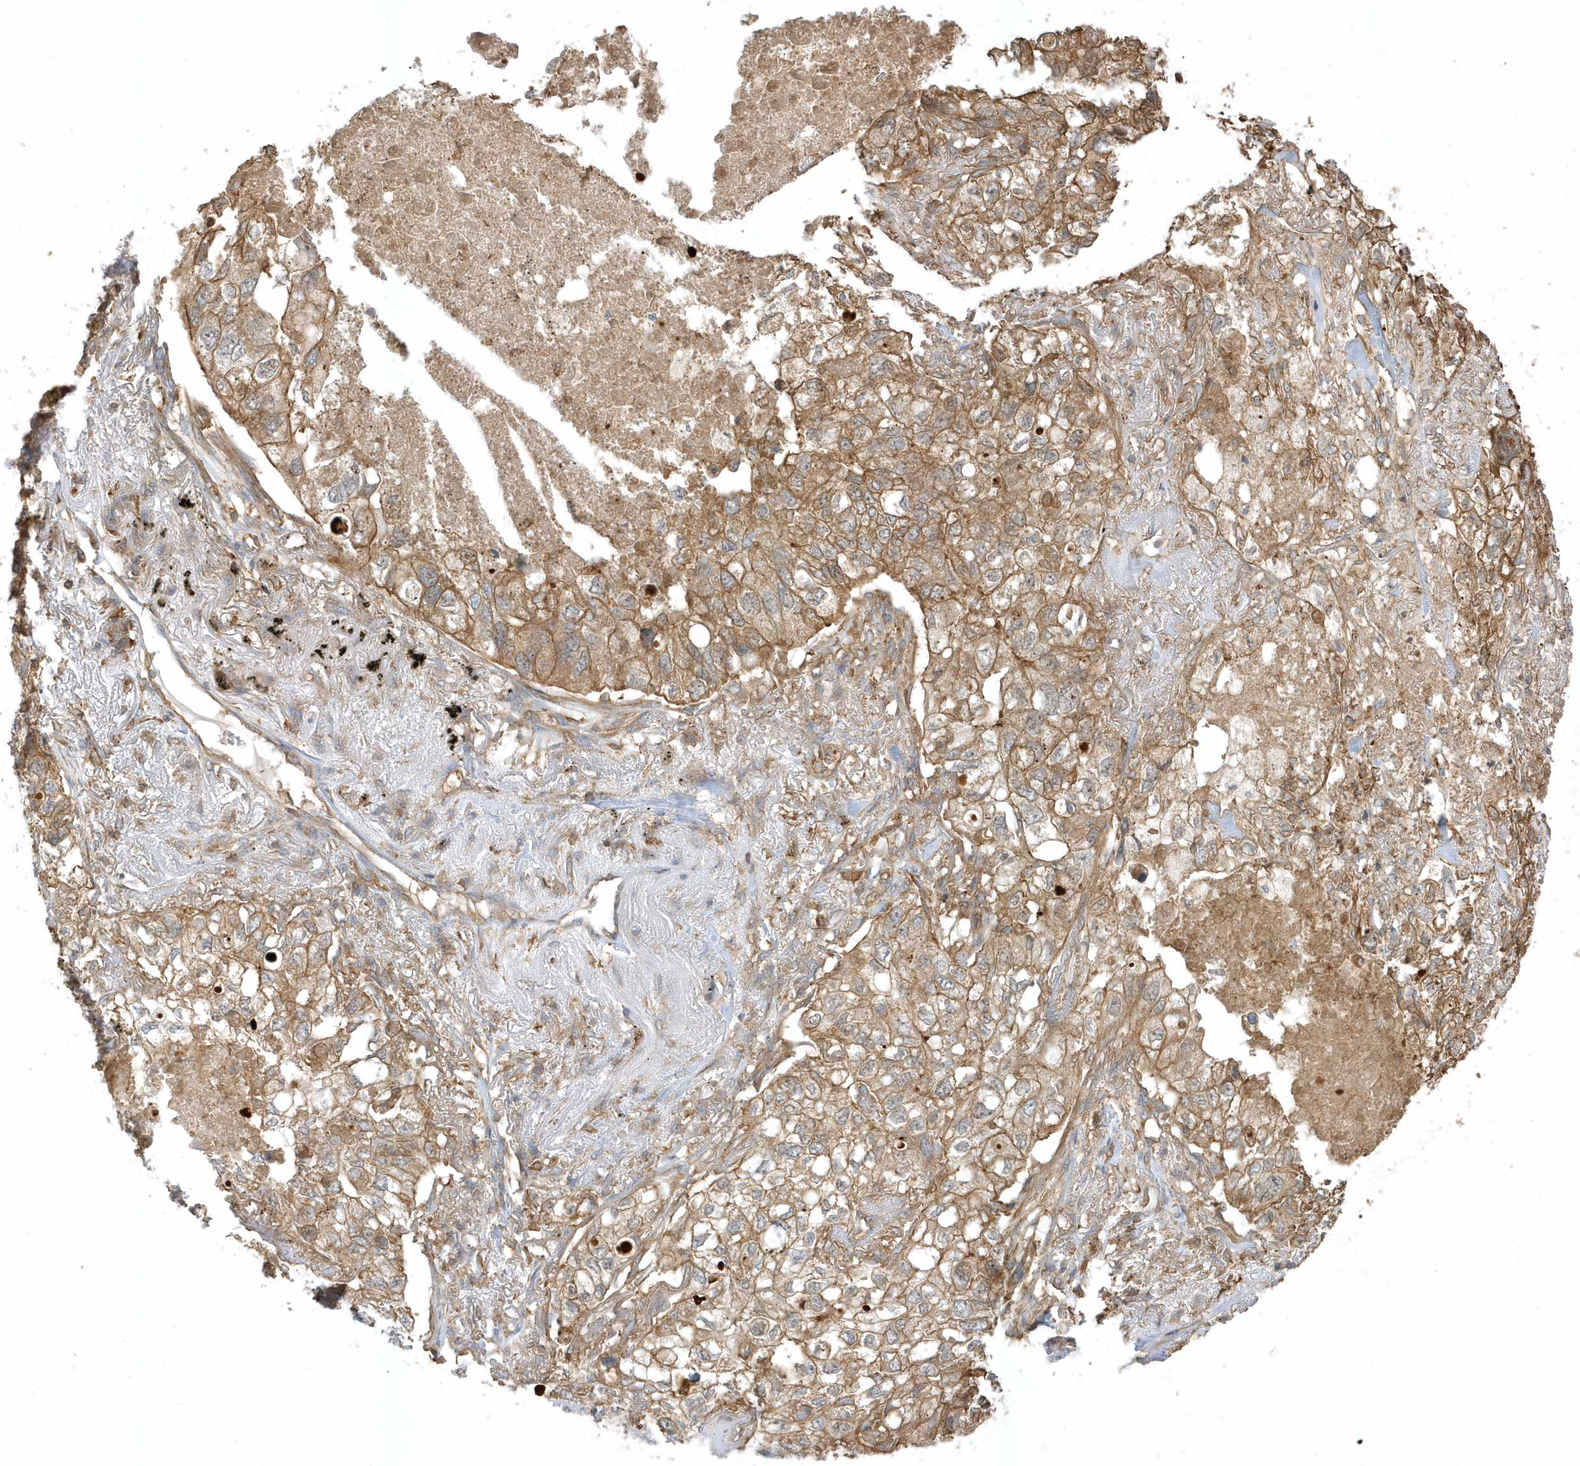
{"staining": {"intensity": "moderate", "quantity": ">75%", "location": "cytoplasmic/membranous"}, "tissue": "lung cancer", "cell_type": "Tumor cells", "image_type": "cancer", "snomed": [{"axis": "morphology", "description": "Adenocarcinoma, NOS"}, {"axis": "topography", "description": "Lung"}], "caption": "Protein expression analysis of adenocarcinoma (lung) reveals moderate cytoplasmic/membranous positivity in approximately >75% of tumor cells. The staining was performed using DAB (3,3'-diaminobenzidine) to visualize the protein expression in brown, while the nuclei were stained in blue with hematoxylin (Magnification: 20x).", "gene": "ZBTB8A", "patient": {"sex": "male", "age": 65}}